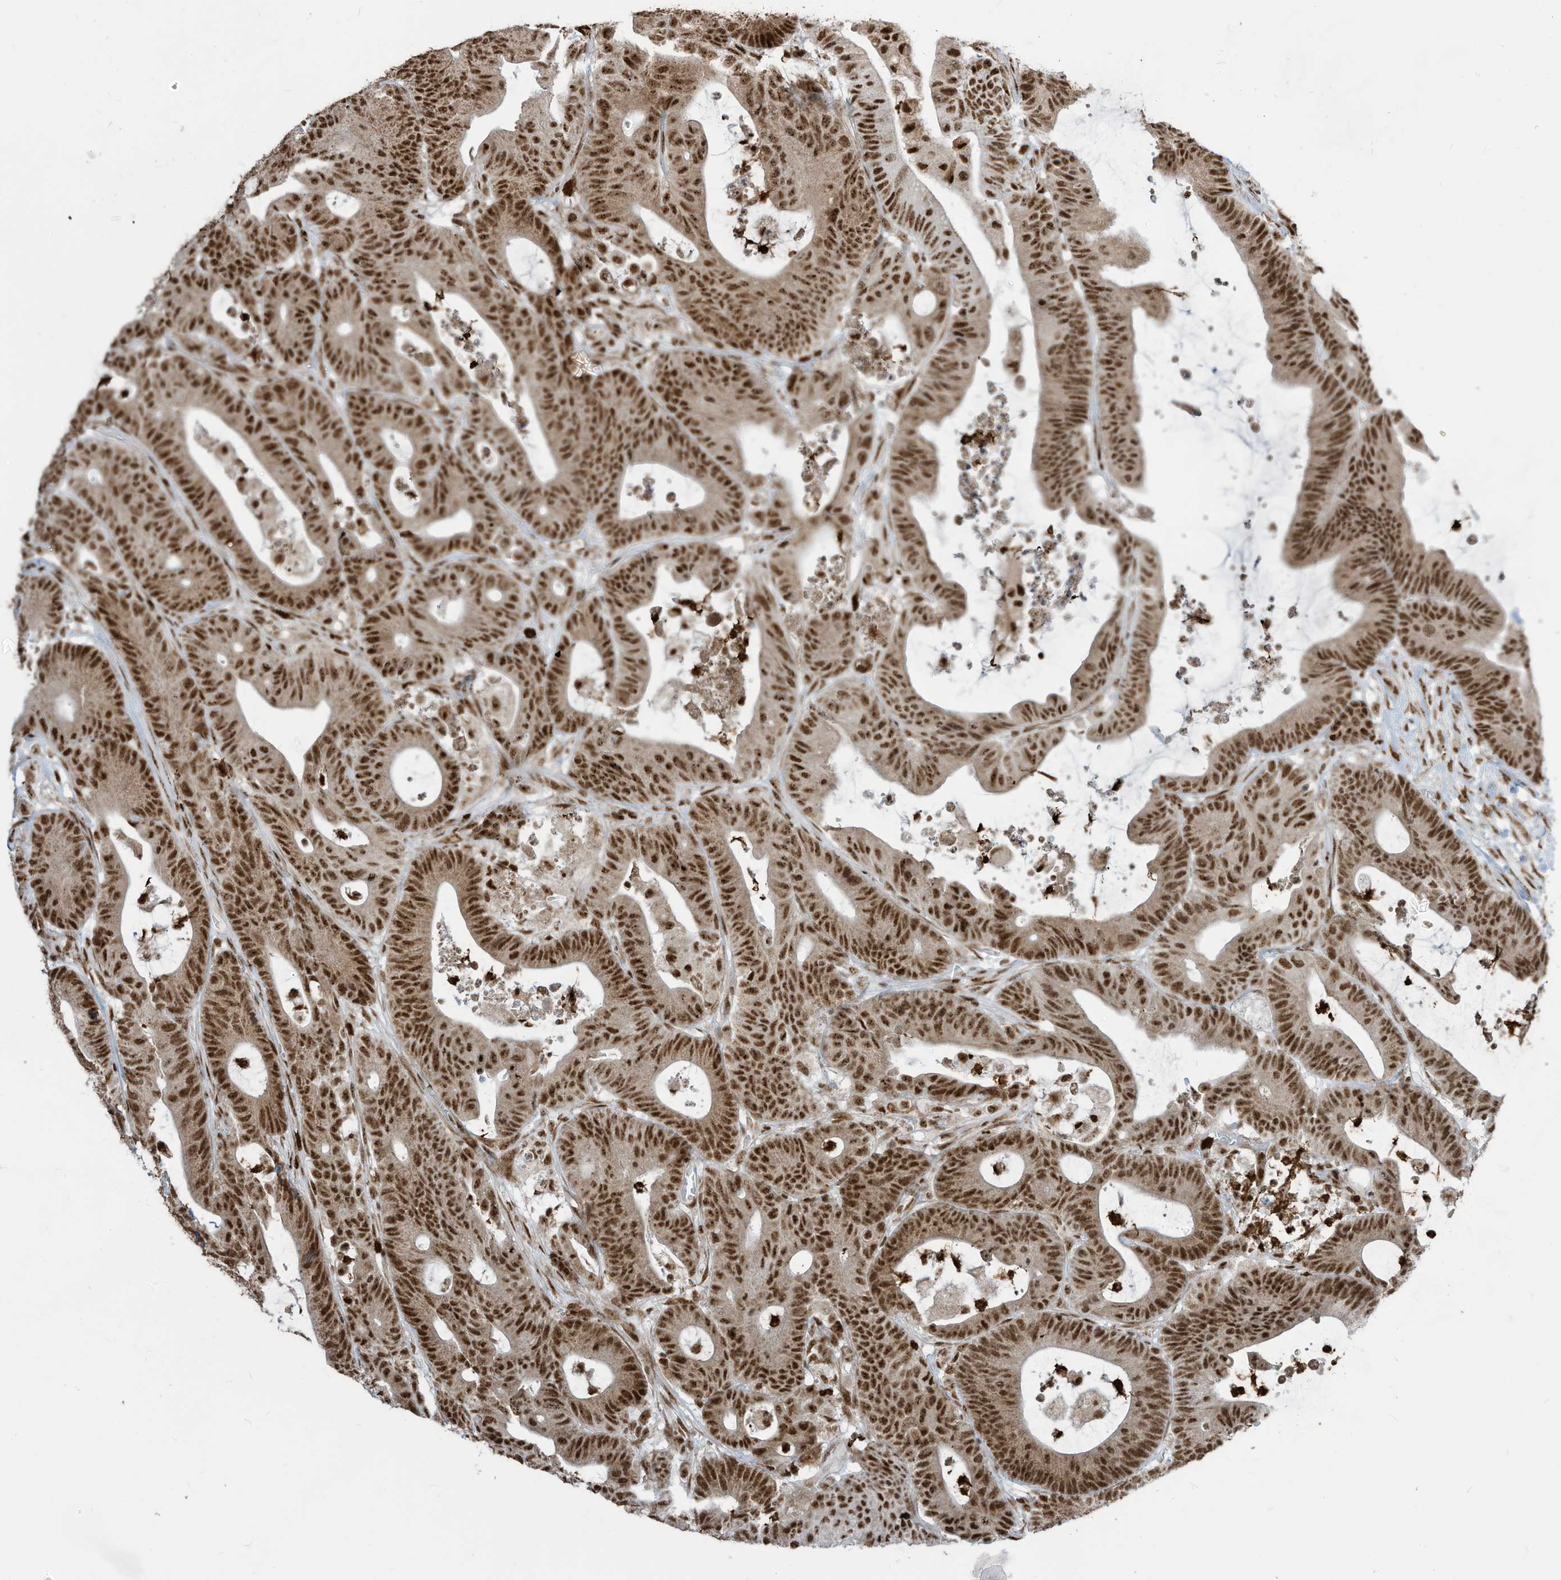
{"staining": {"intensity": "strong", "quantity": ">75%", "location": "nuclear"}, "tissue": "colorectal cancer", "cell_type": "Tumor cells", "image_type": "cancer", "snomed": [{"axis": "morphology", "description": "Adenocarcinoma, NOS"}, {"axis": "topography", "description": "Colon"}], "caption": "Immunohistochemical staining of colorectal cancer shows high levels of strong nuclear protein staining in about >75% of tumor cells.", "gene": "LBH", "patient": {"sex": "female", "age": 84}}